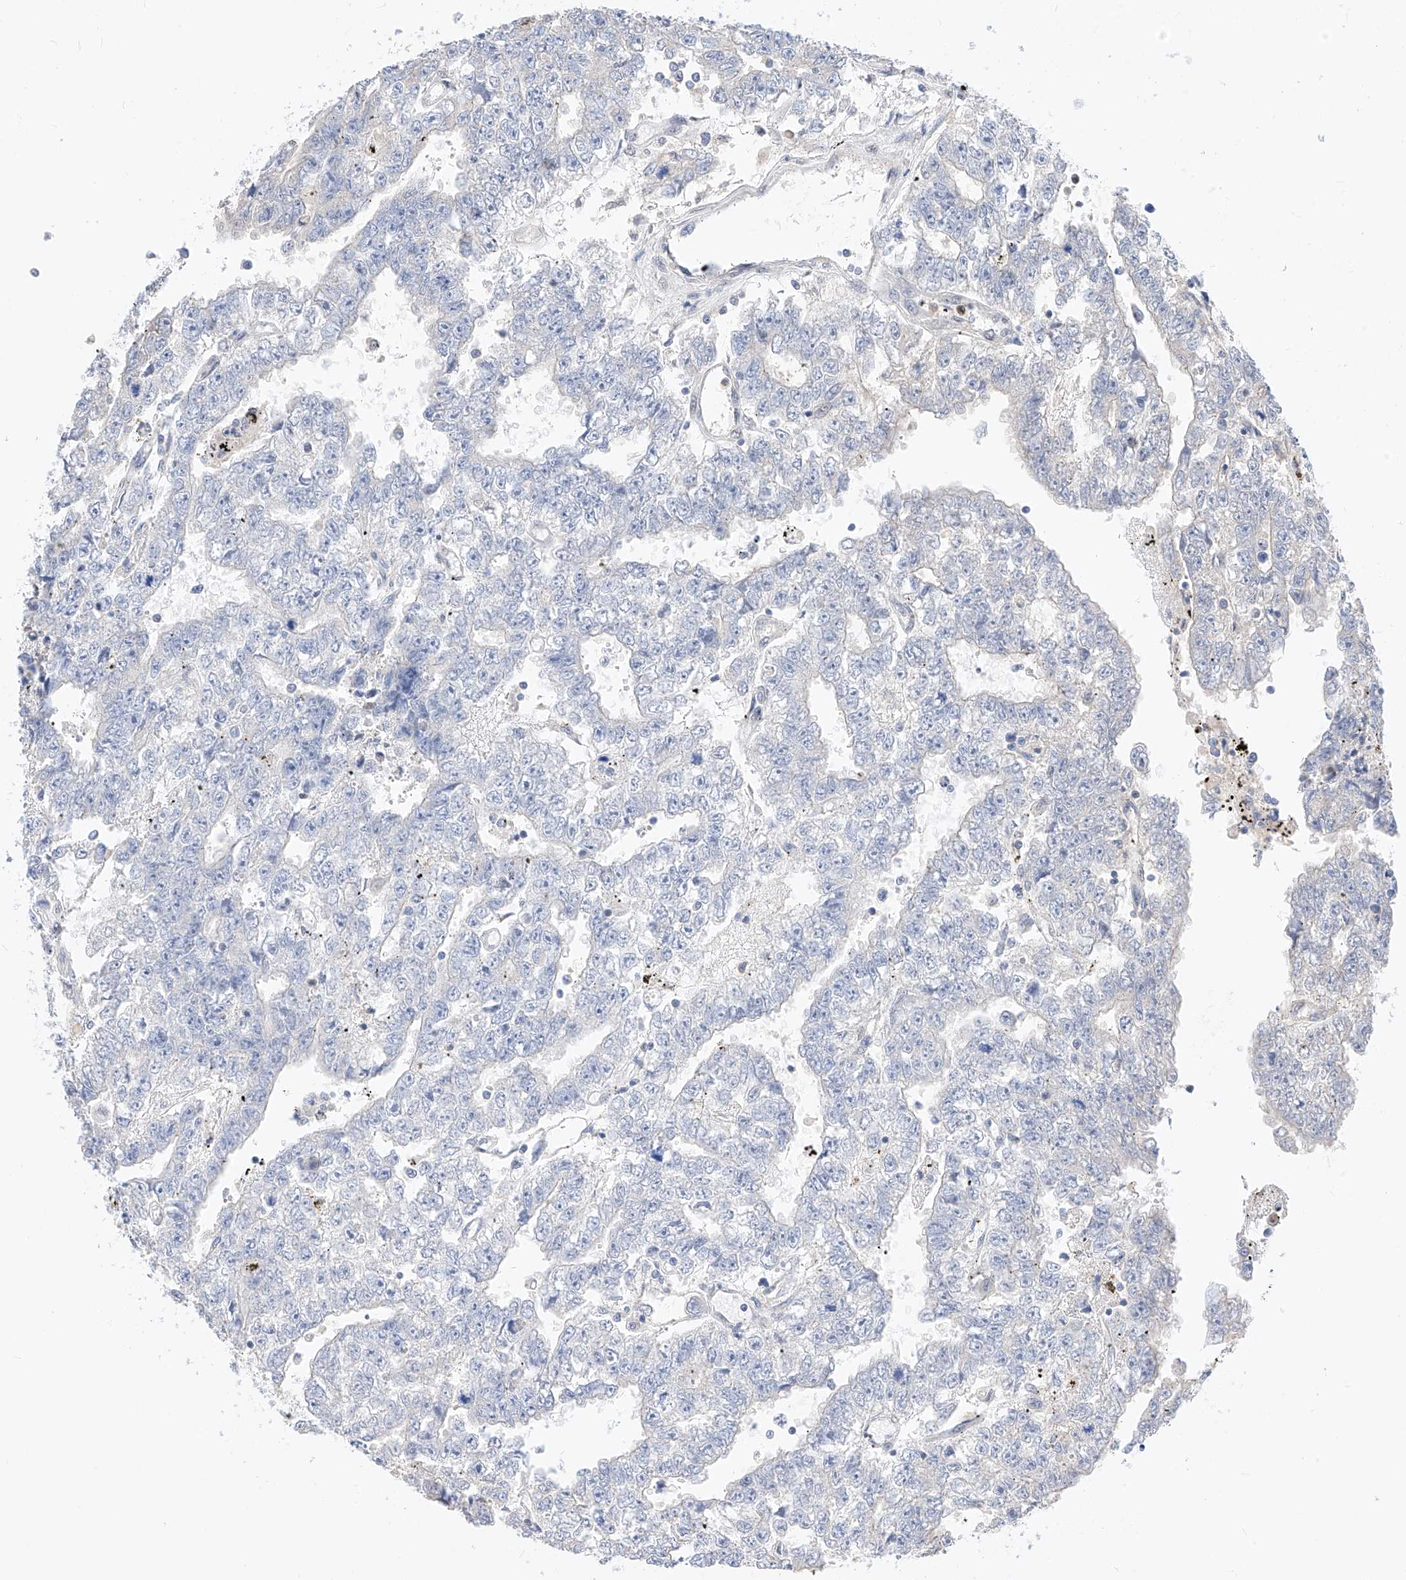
{"staining": {"intensity": "negative", "quantity": "none", "location": "none"}, "tissue": "testis cancer", "cell_type": "Tumor cells", "image_type": "cancer", "snomed": [{"axis": "morphology", "description": "Carcinoma, Embryonal, NOS"}, {"axis": "topography", "description": "Testis"}], "caption": "A high-resolution image shows immunohistochemistry (IHC) staining of testis embryonal carcinoma, which shows no significant positivity in tumor cells.", "gene": "KCNJ1", "patient": {"sex": "male", "age": 25}}